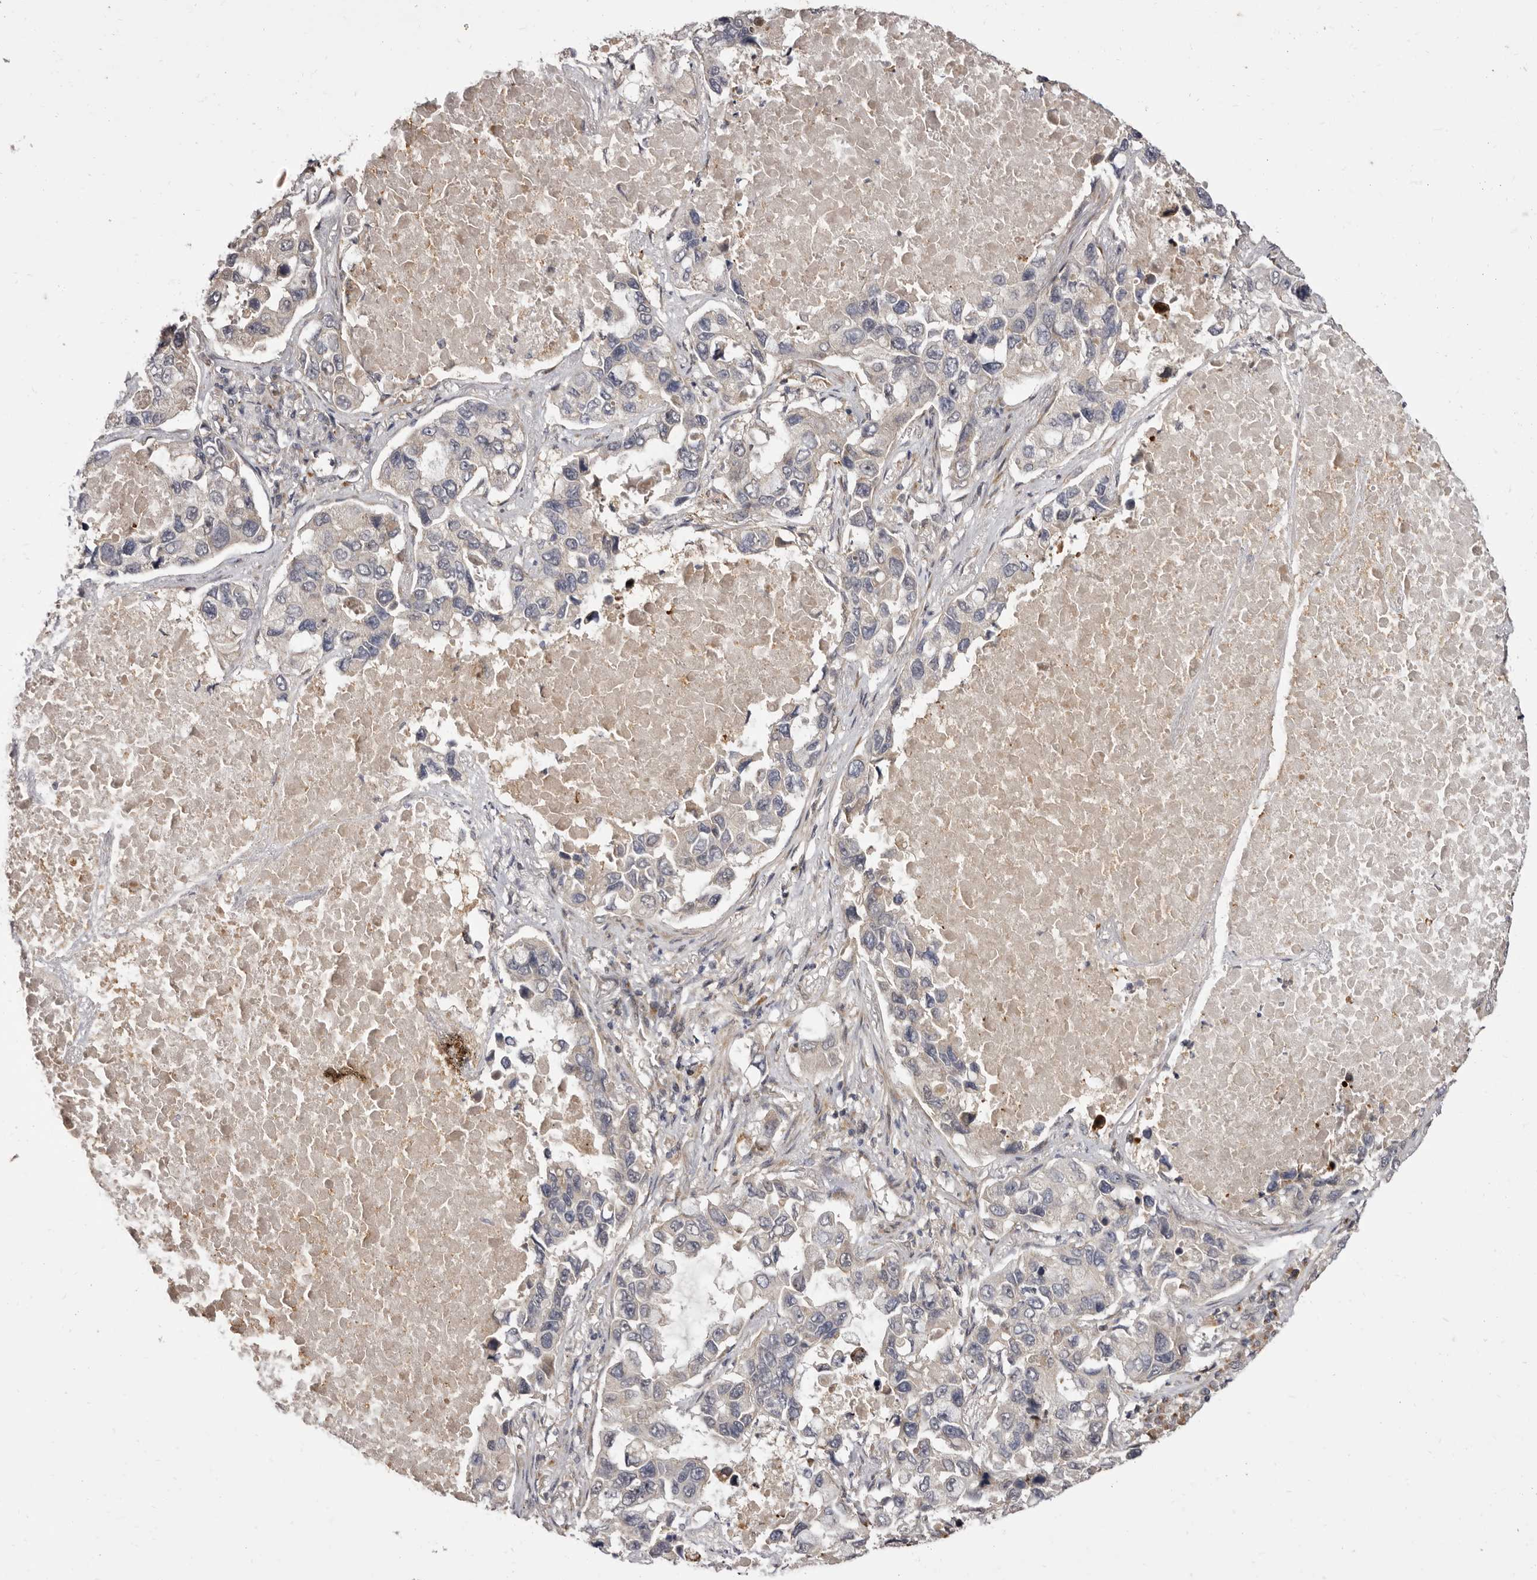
{"staining": {"intensity": "weak", "quantity": "<25%", "location": "cytoplasmic/membranous"}, "tissue": "lung cancer", "cell_type": "Tumor cells", "image_type": "cancer", "snomed": [{"axis": "morphology", "description": "Adenocarcinoma, NOS"}, {"axis": "topography", "description": "Lung"}], "caption": "Photomicrograph shows no protein staining in tumor cells of lung cancer (adenocarcinoma) tissue.", "gene": "ZNF326", "patient": {"sex": "male", "age": 64}}